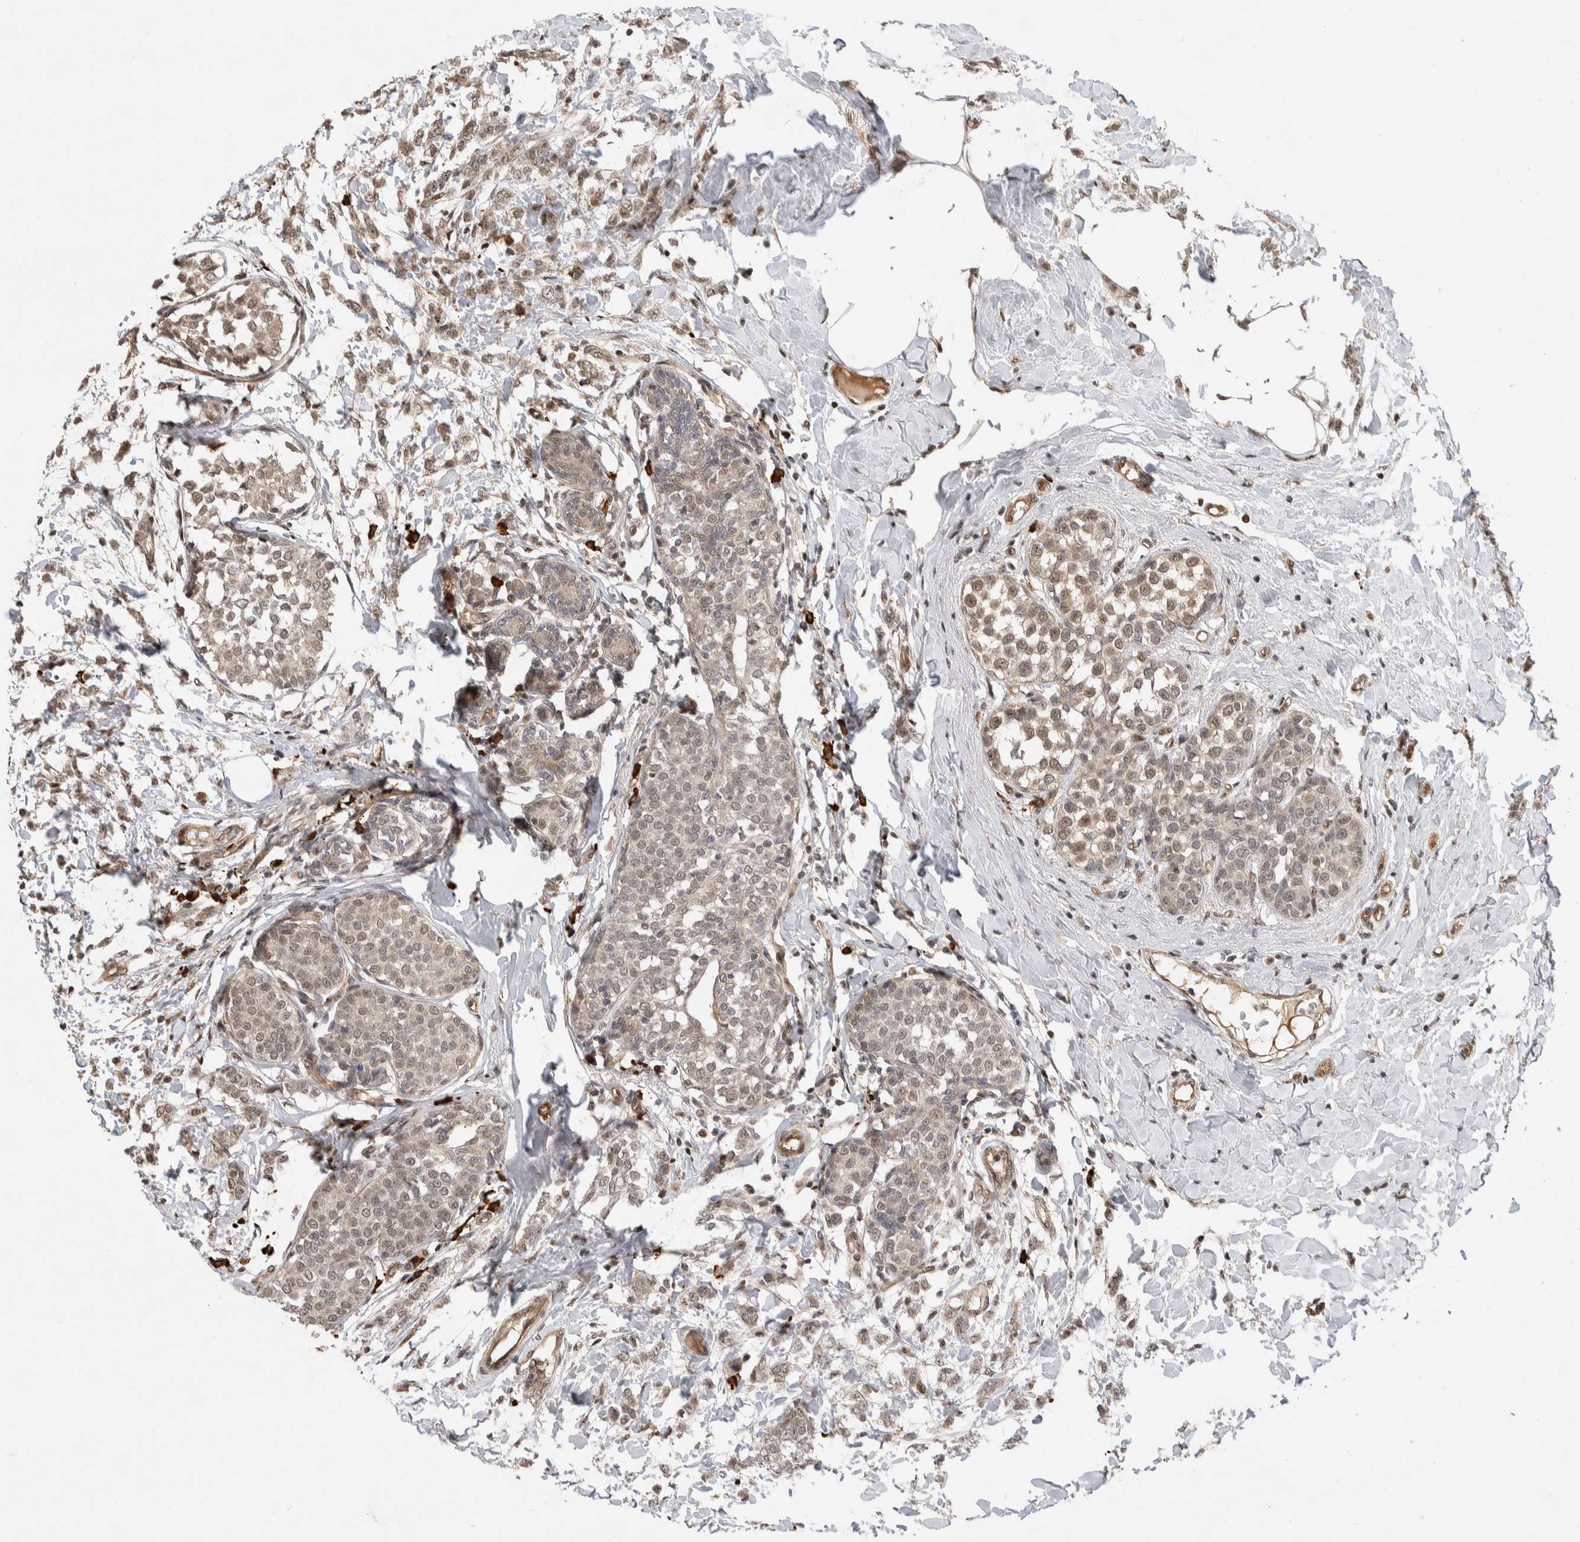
{"staining": {"intensity": "weak", "quantity": ">75%", "location": "cytoplasmic/membranous,nuclear"}, "tissue": "breast cancer", "cell_type": "Tumor cells", "image_type": "cancer", "snomed": [{"axis": "morphology", "description": "Lobular carcinoma, in situ"}, {"axis": "morphology", "description": "Lobular carcinoma"}, {"axis": "topography", "description": "Breast"}], "caption": "Breast cancer stained with a brown dye displays weak cytoplasmic/membranous and nuclear positive staining in about >75% of tumor cells.", "gene": "TOR1B", "patient": {"sex": "female", "age": 41}}